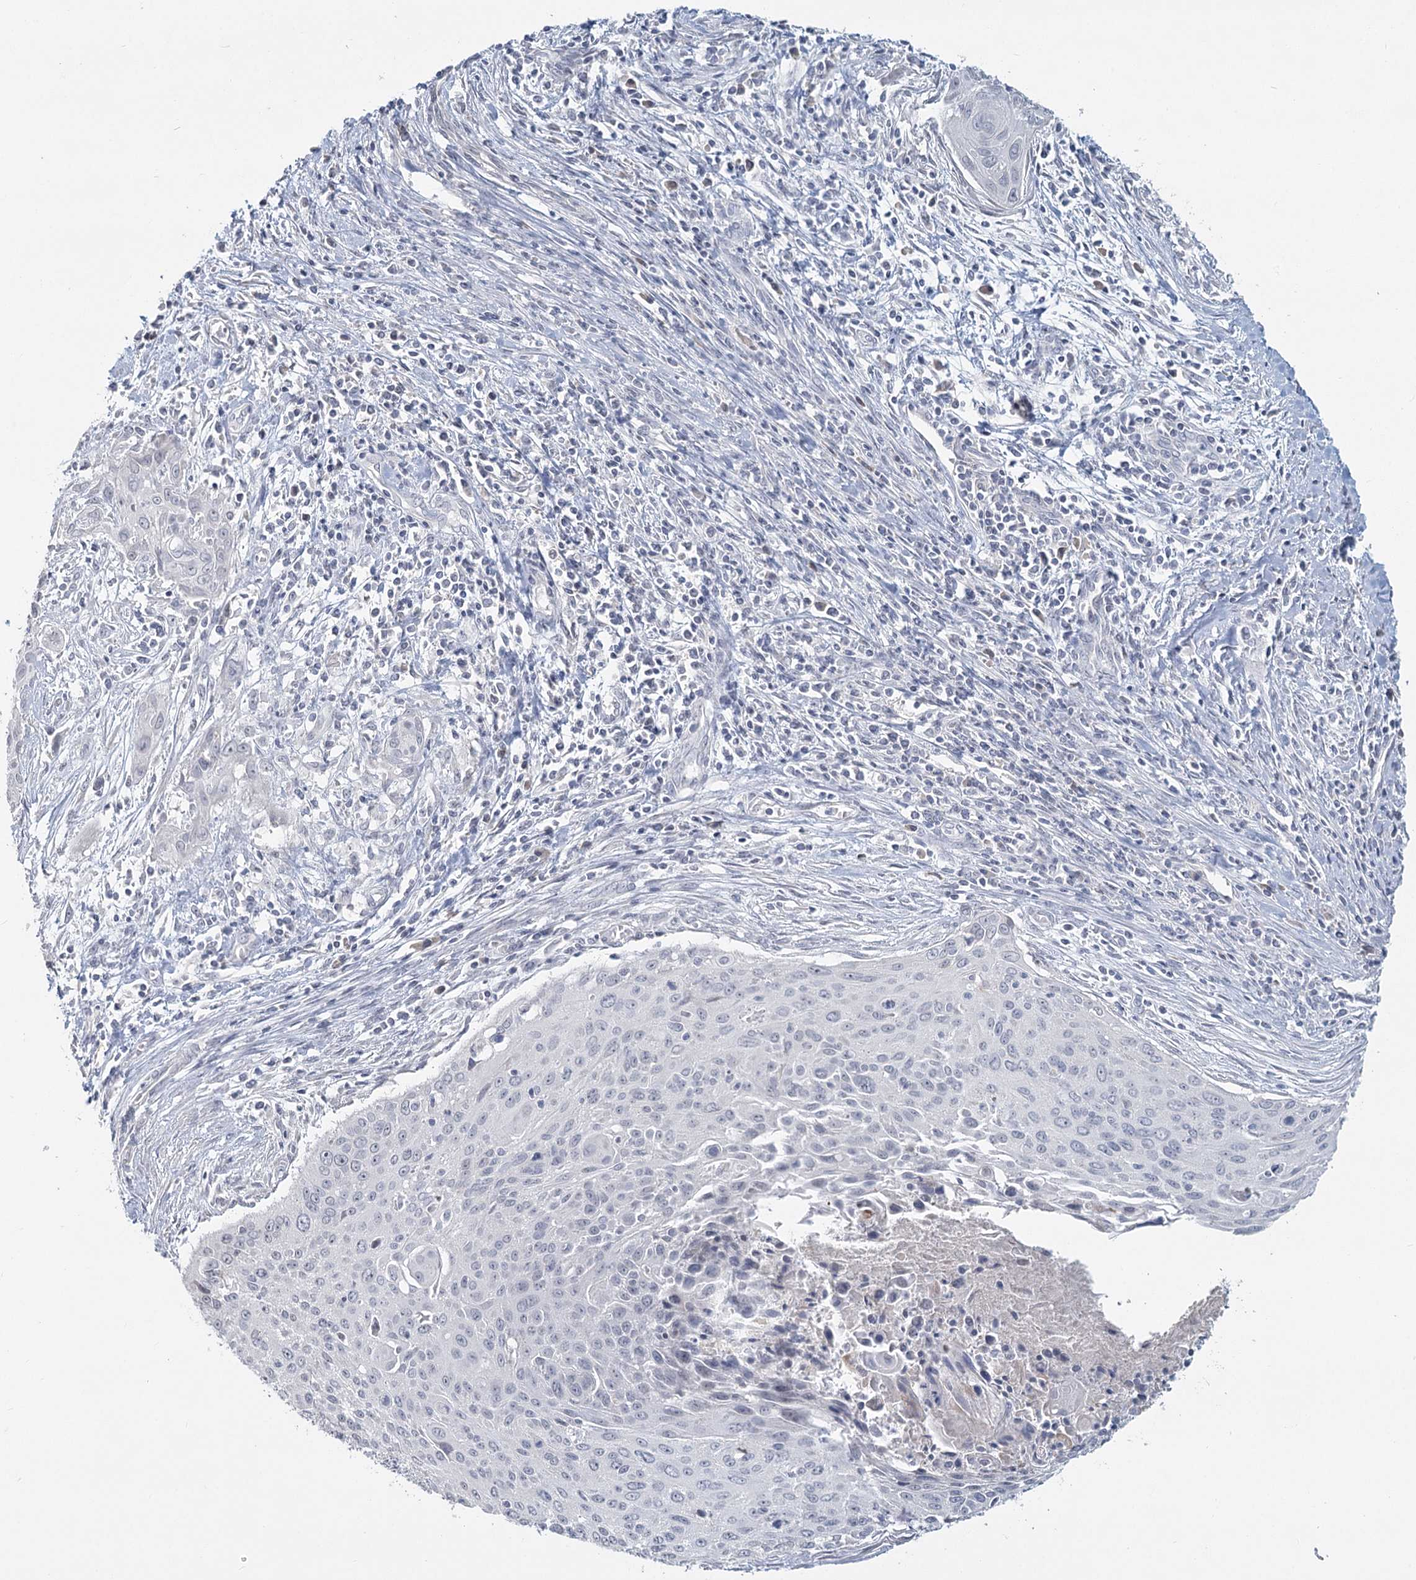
{"staining": {"intensity": "negative", "quantity": "none", "location": "none"}, "tissue": "cervical cancer", "cell_type": "Tumor cells", "image_type": "cancer", "snomed": [{"axis": "morphology", "description": "Squamous cell carcinoma, NOS"}, {"axis": "topography", "description": "Cervix"}], "caption": "An immunohistochemistry (IHC) histopathology image of cervical cancer is shown. There is no staining in tumor cells of cervical cancer.", "gene": "SLC9A3", "patient": {"sex": "female", "age": 55}}